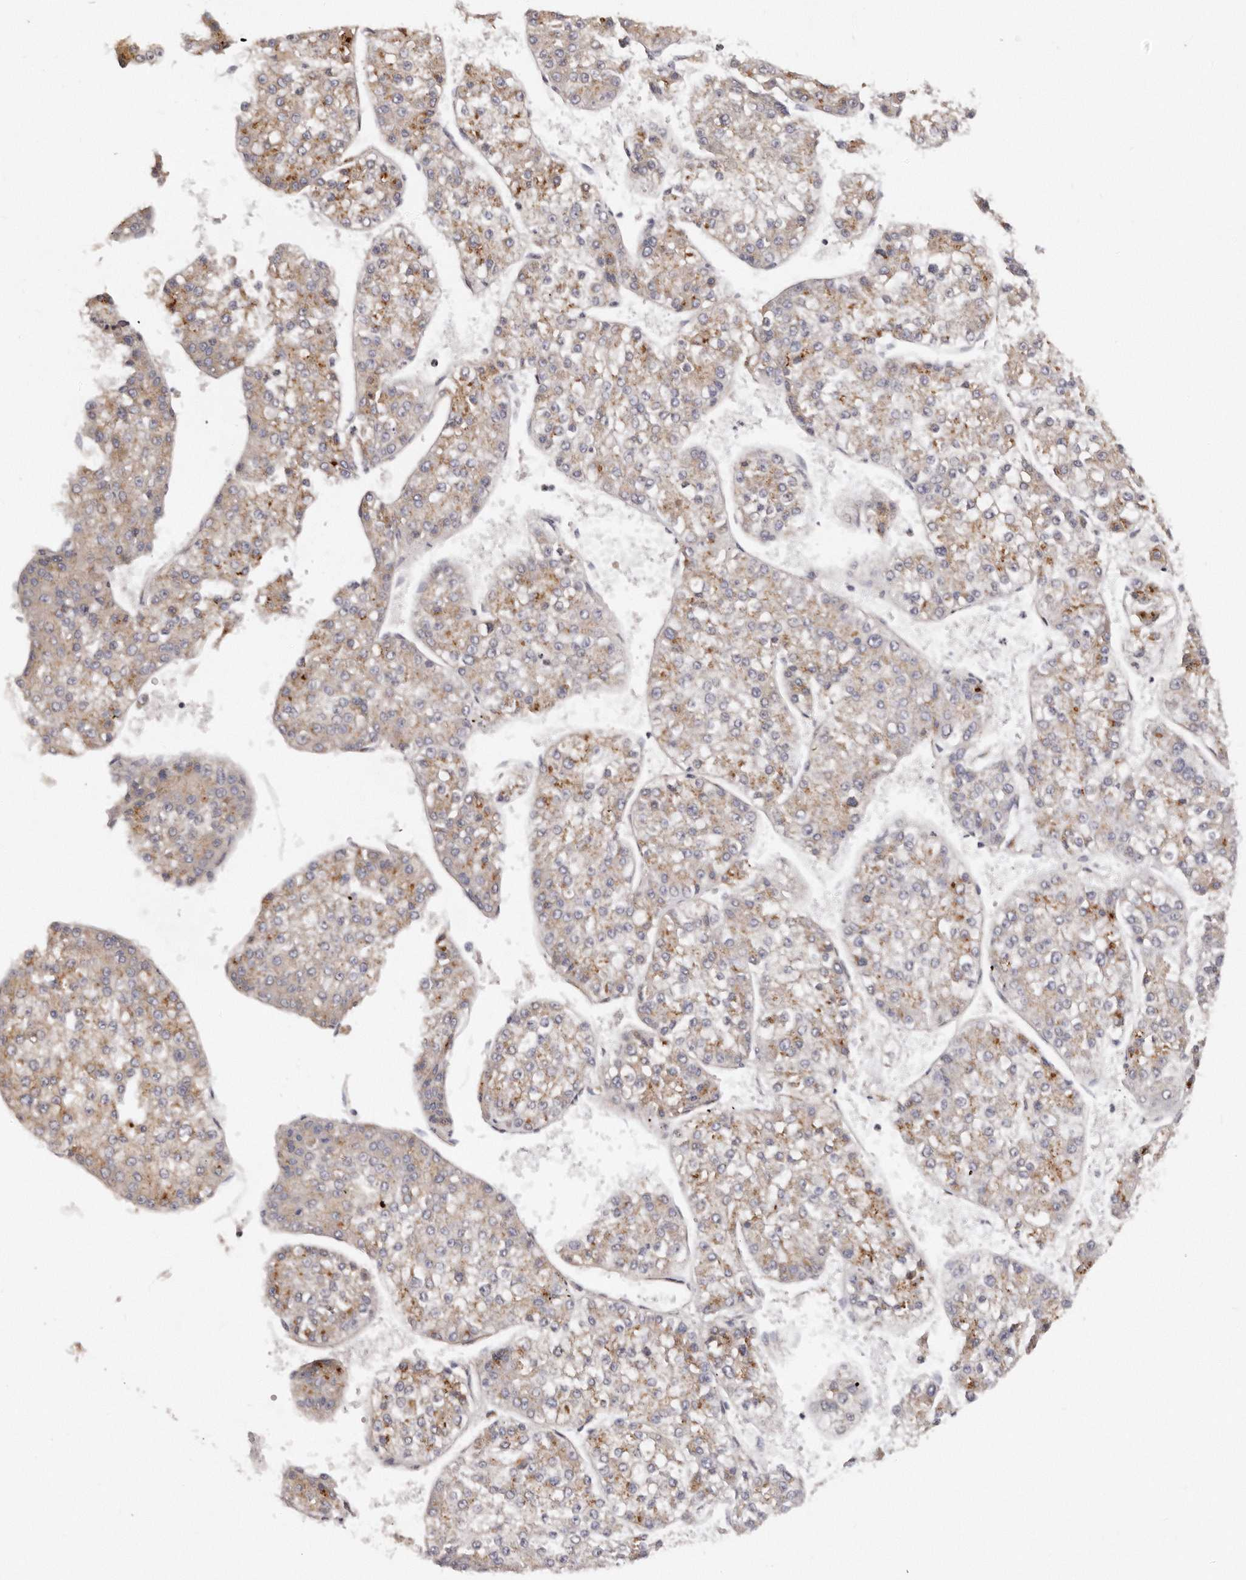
{"staining": {"intensity": "moderate", "quantity": "25%-75%", "location": "cytoplasmic/membranous"}, "tissue": "liver cancer", "cell_type": "Tumor cells", "image_type": "cancer", "snomed": [{"axis": "morphology", "description": "Carcinoma, Hepatocellular, NOS"}, {"axis": "topography", "description": "Liver"}], "caption": "A micrograph of human hepatocellular carcinoma (liver) stained for a protein shows moderate cytoplasmic/membranous brown staining in tumor cells.", "gene": "DACT2", "patient": {"sex": "female", "age": 73}}